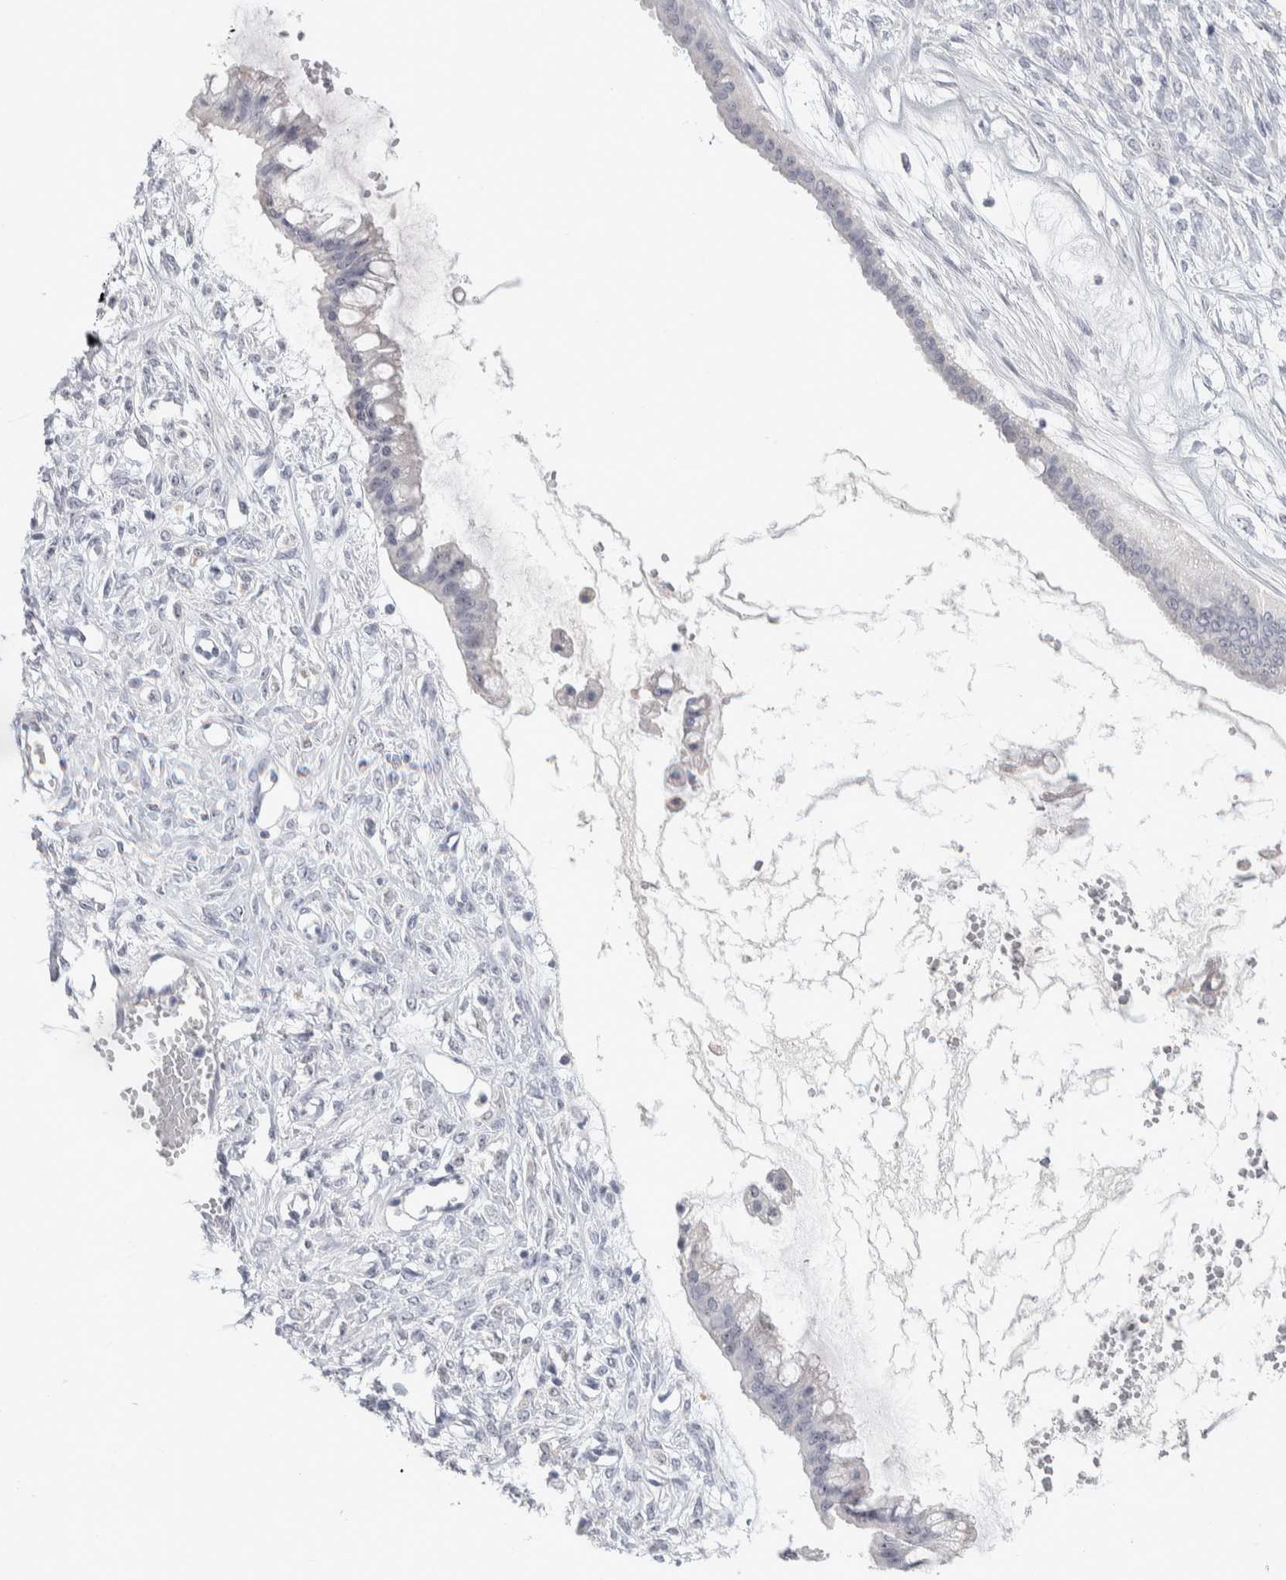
{"staining": {"intensity": "negative", "quantity": "none", "location": "none"}, "tissue": "ovarian cancer", "cell_type": "Tumor cells", "image_type": "cancer", "snomed": [{"axis": "morphology", "description": "Cystadenocarcinoma, mucinous, NOS"}, {"axis": "topography", "description": "Ovary"}], "caption": "High power microscopy photomicrograph of an IHC photomicrograph of ovarian mucinous cystadenocarcinoma, revealing no significant staining in tumor cells. (Immunohistochemistry, brightfield microscopy, high magnification).", "gene": "DCXR", "patient": {"sex": "female", "age": 73}}